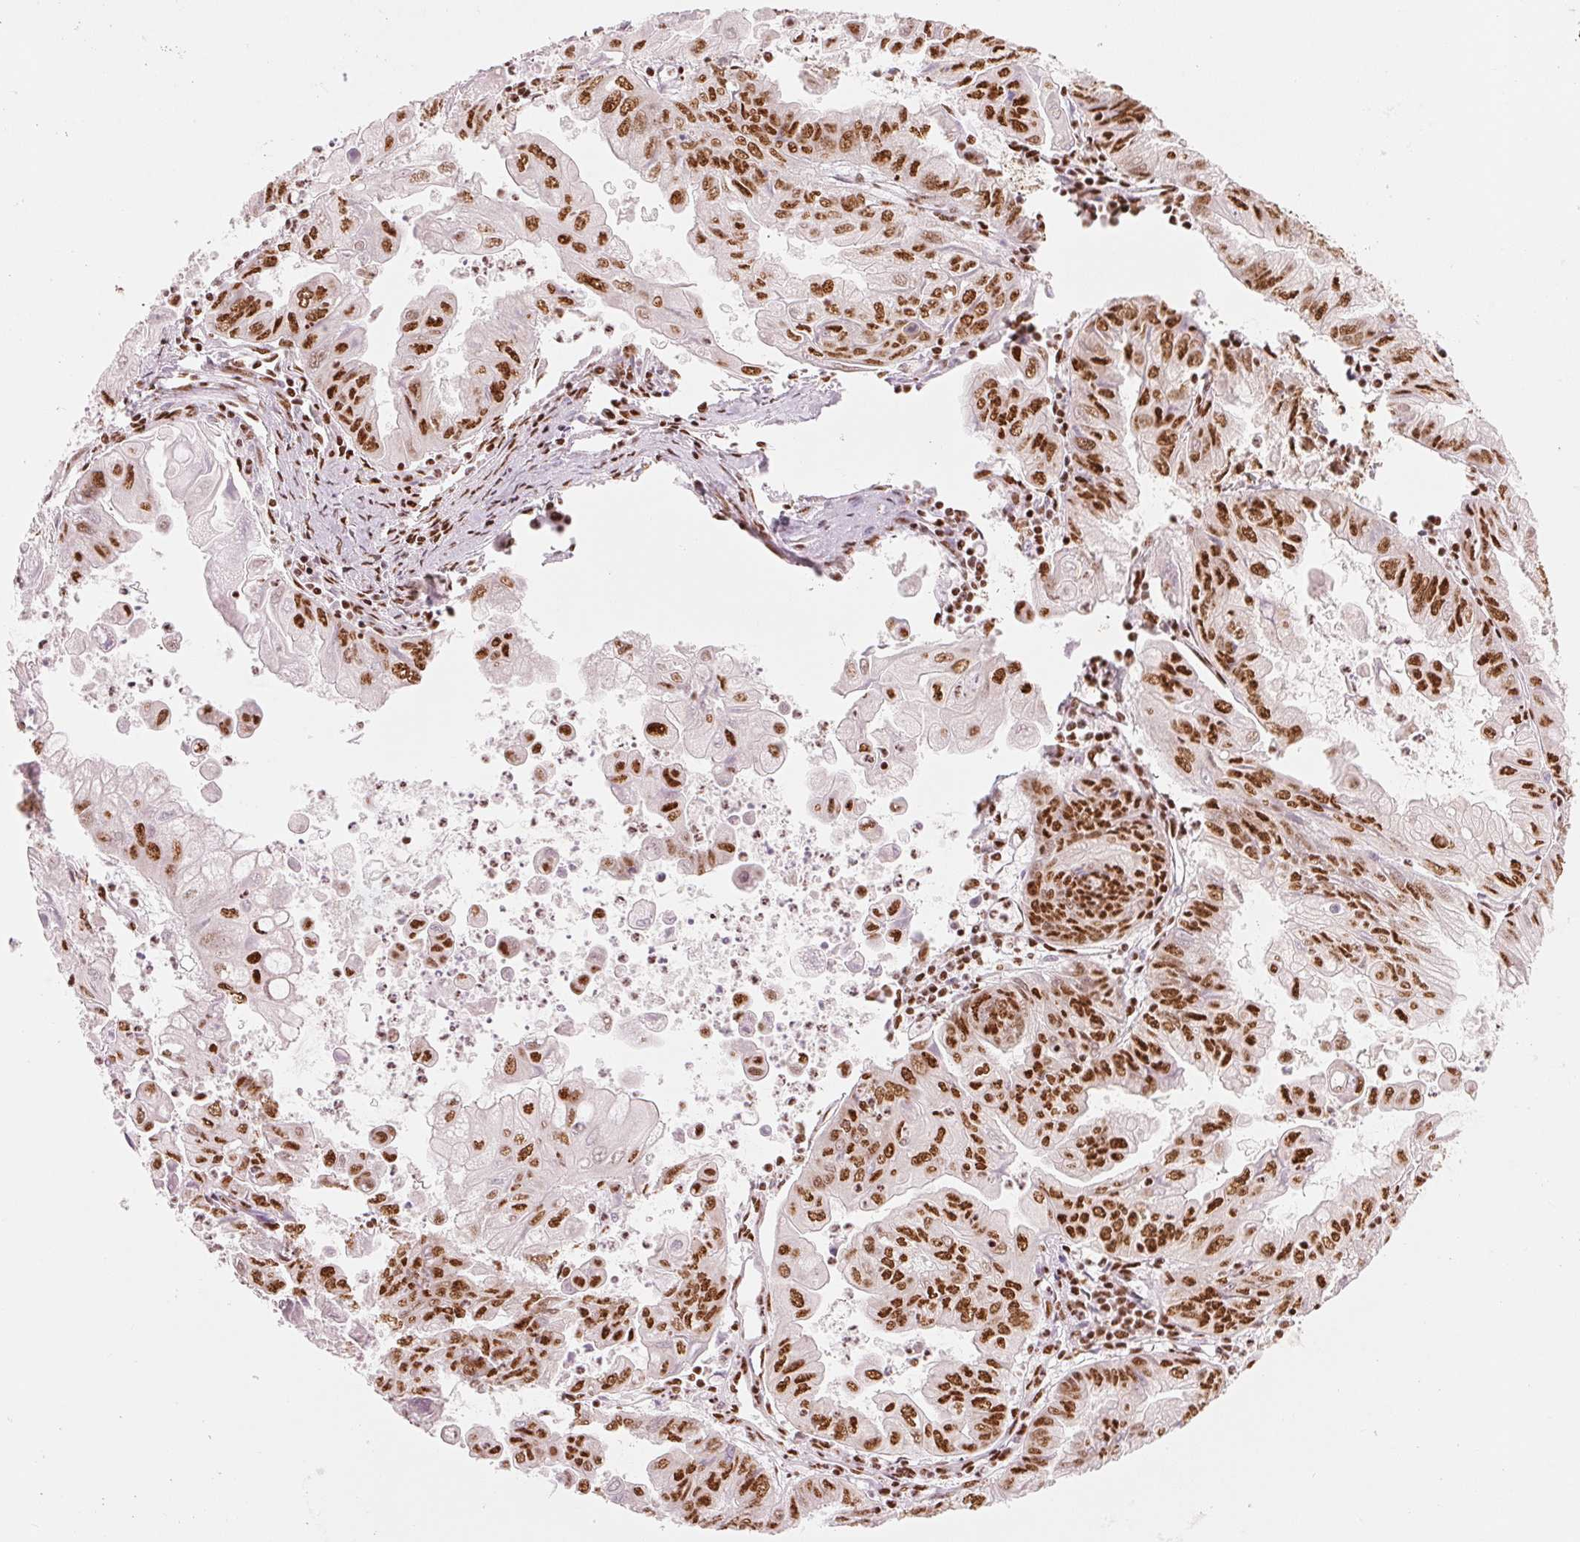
{"staining": {"intensity": "strong", "quantity": ">75%", "location": "nuclear"}, "tissue": "stomach cancer", "cell_type": "Tumor cells", "image_type": "cancer", "snomed": [{"axis": "morphology", "description": "Adenocarcinoma, NOS"}, {"axis": "topography", "description": "Stomach, upper"}], "caption": "Adenocarcinoma (stomach) was stained to show a protein in brown. There is high levels of strong nuclear staining in approximately >75% of tumor cells.", "gene": "NXF1", "patient": {"sex": "male", "age": 80}}